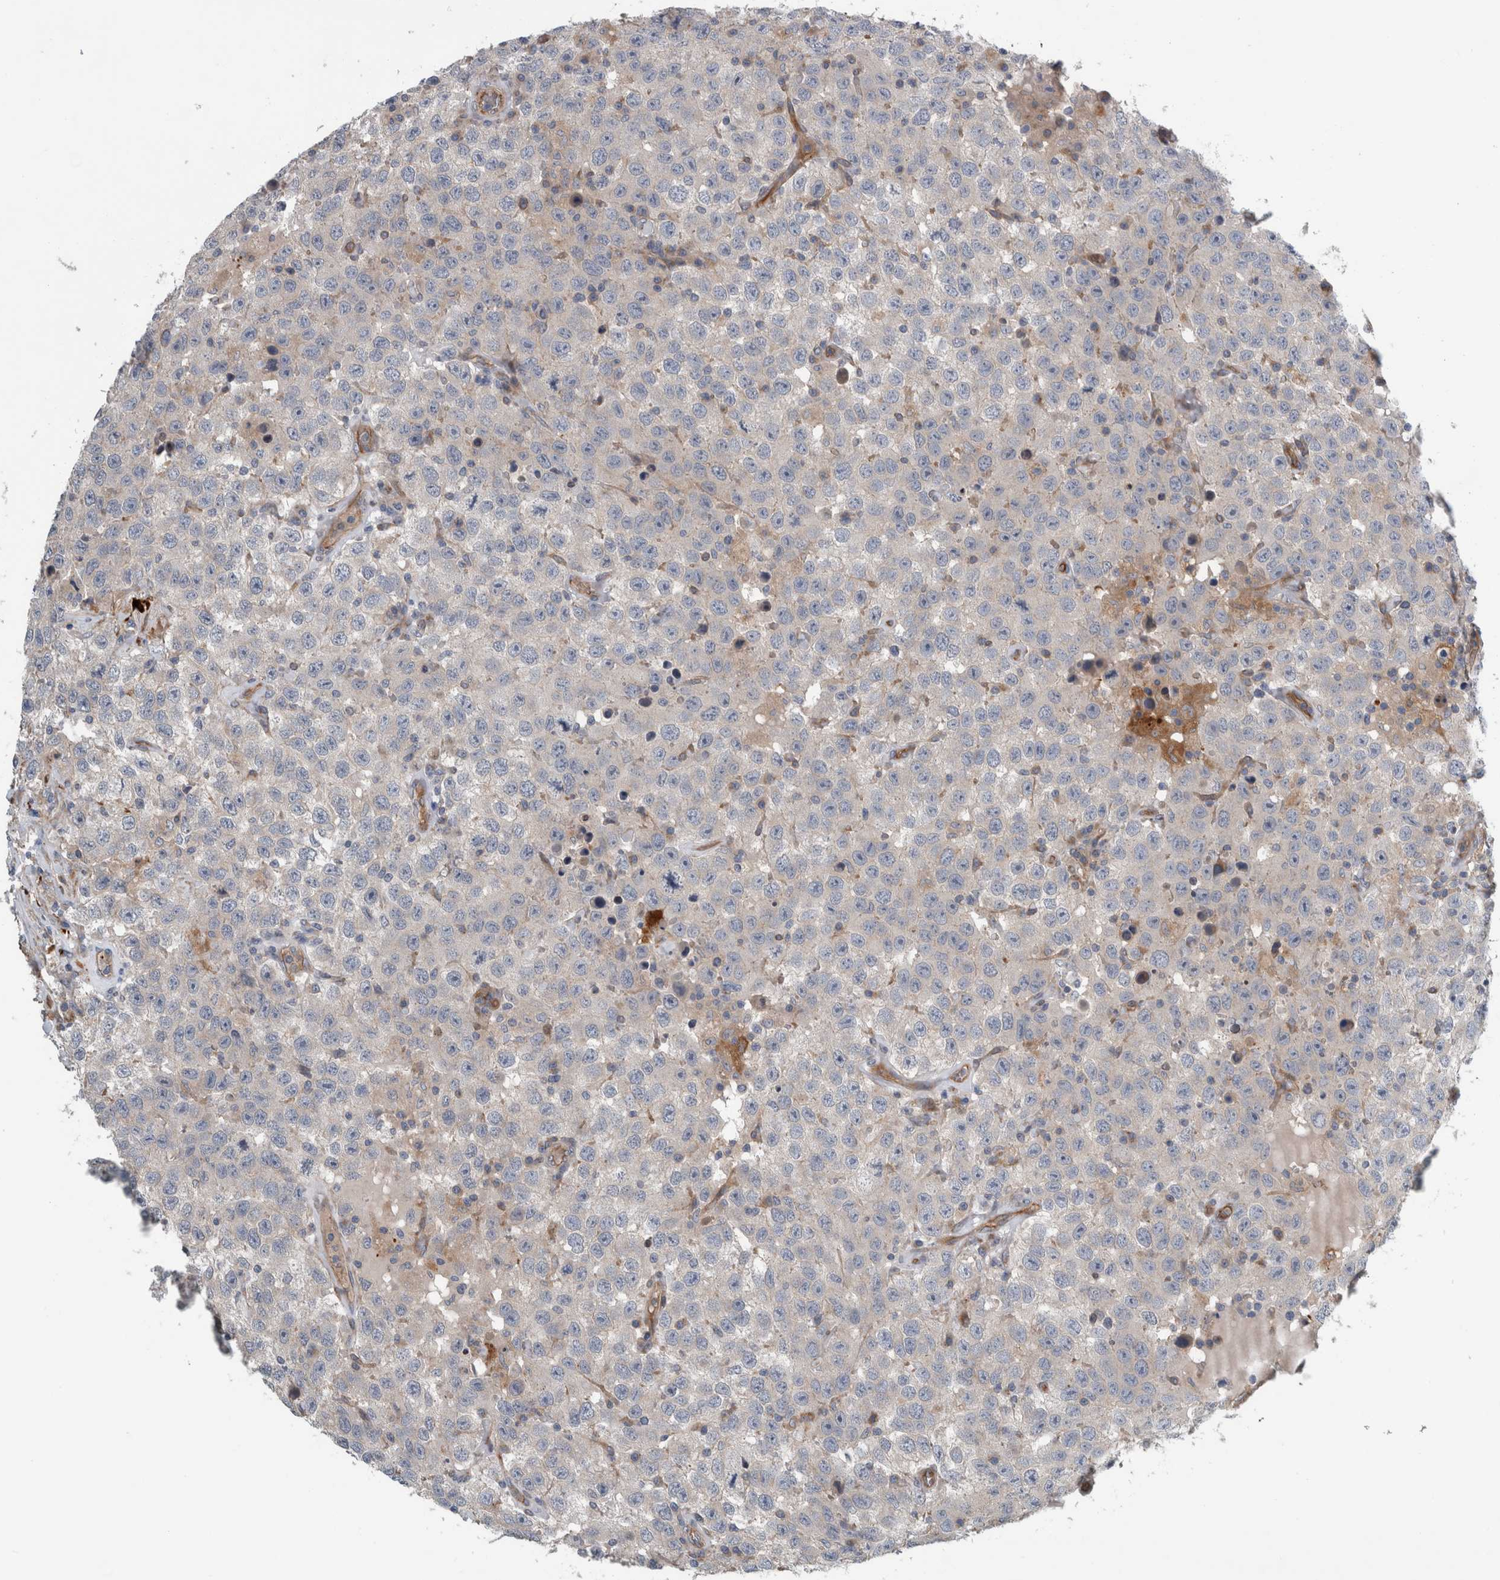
{"staining": {"intensity": "moderate", "quantity": "<25%", "location": "cytoplasmic/membranous"}, "tissue": "testis cancer", "cell_type": "Tumor cells", "image_type": "cancer", "snomed": [{"axis": "morphology", "description": "Seminoma, NOS"}, {"axis": "topography", "description": "Testis"}], "caption": "The immunohistochemical stain labels moderate cytoplasmic/membranous positivity in tumor cells of testis seminoma tissue. The staining is performed using DAB (3,3'-diaminobenzidine) brown chromogen to label protein expression. The nuclei are counter-stained blue using hematoxylin.", "gene": "GLT8D2", "patient": {"sex": "male", "age": 41}}